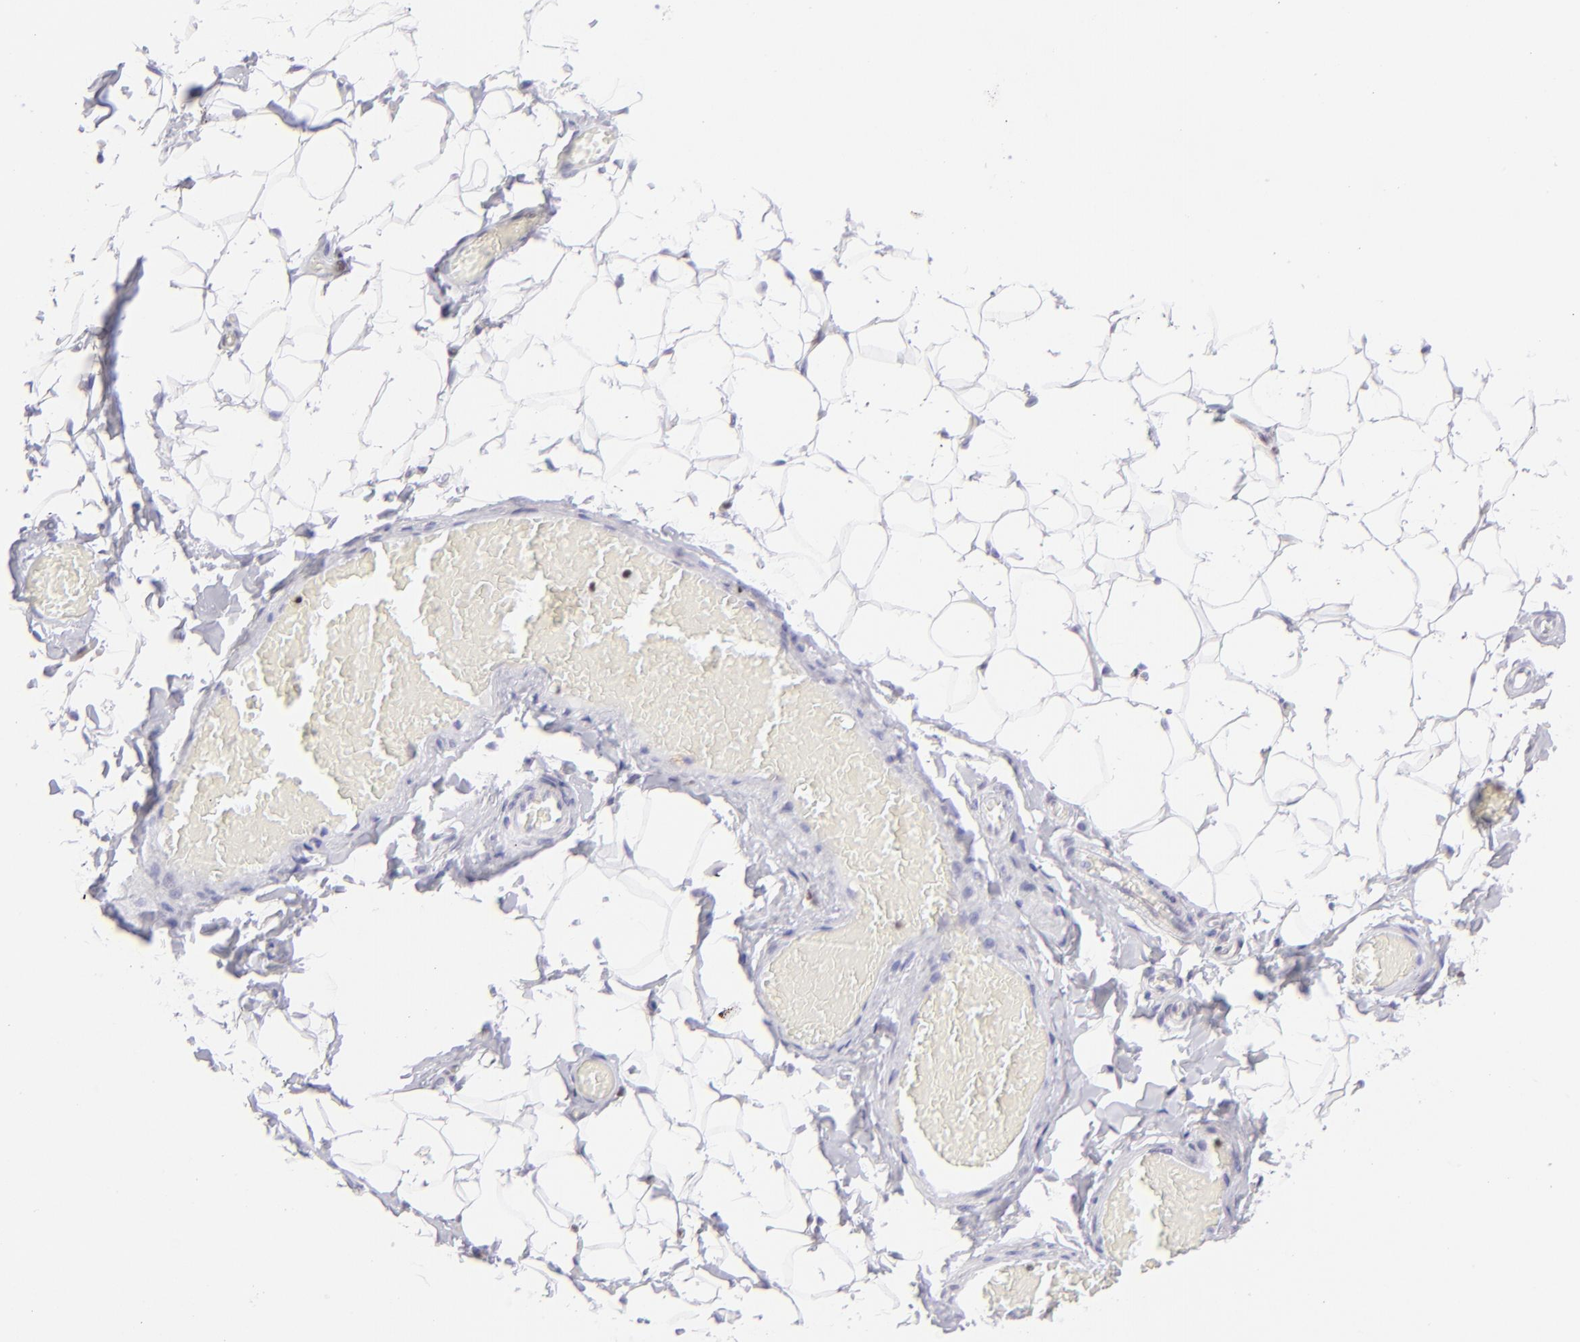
{"staining": {"intensity": "negative", "quantity": "none", "location": "none"}, "tissue": "adipose tissue", "cell_type": "Adipocytes", "image_type": "normal", "snomed": [{"axis": "morphology", "description": "Normal tissue, NOS"}, {"axis": "topography", "description": "Soft tissue"}], "caption": "DAB (3,3'-diaminobenzidine) immunohistochemical staining of normal adipose tissue exhibits no significant staining in adipocytes.", "gene": "ETS1", "patient": {"sex": "male", "age": 26}}